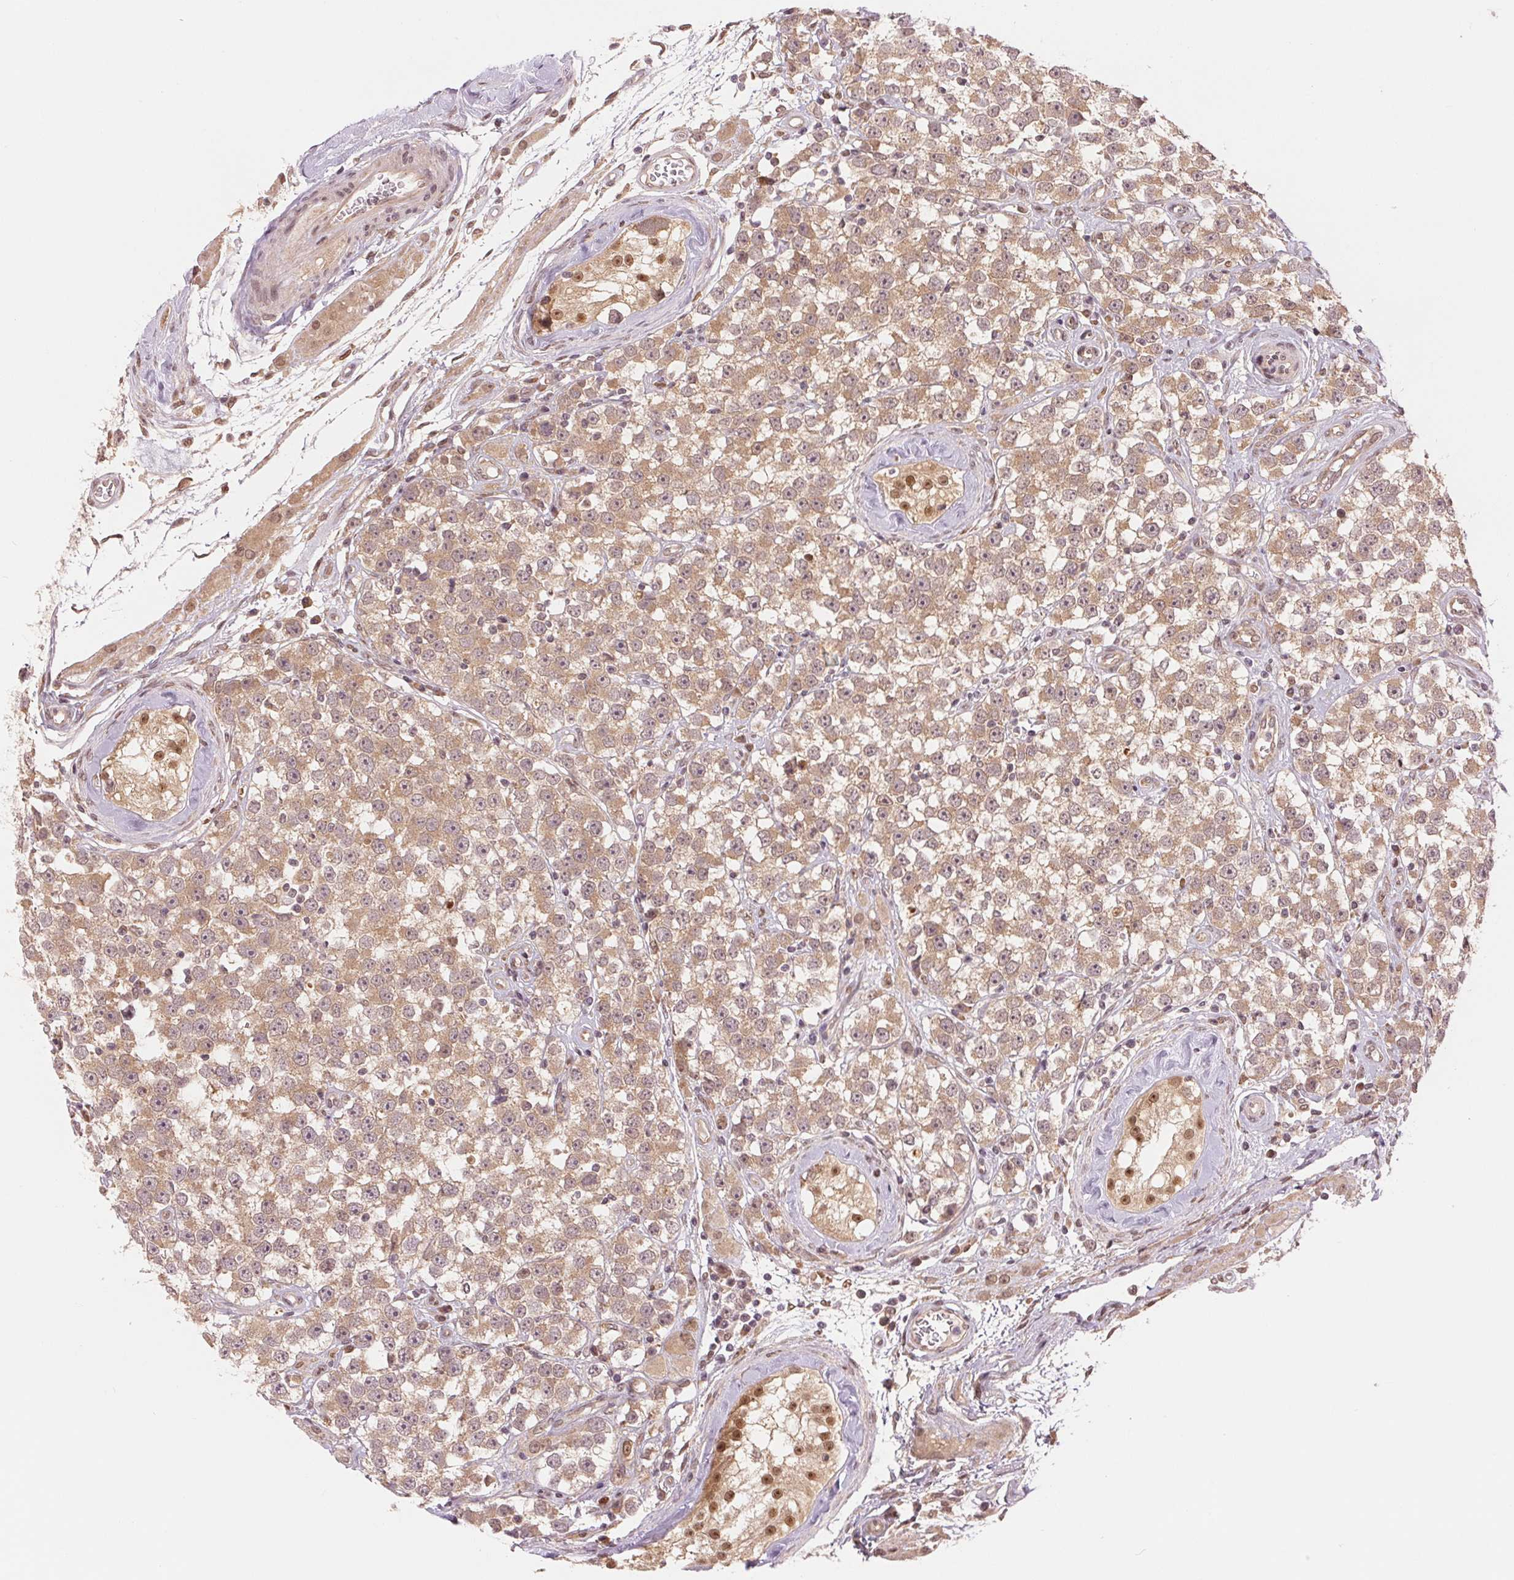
{"staining": {"intensity": "weak", "quantity": ">75%", "location": "cytoplasmic/membranous"}, "tissue": "testis cancer", "cell_type": "Tumor cells", "image_type": "cancer", "snomed": [{"axis": "morphology", "description": "Seminoma, NOS"}, {"axis": "topography", "description": "Testis"}], "caption": "Seminoma (testis) stained with a brown dye reveals weak cytoplasmic/membranous positive expression in about >75% of tumor cells.", "gene": "ERI3", "patient": {"sex": "male", "age": 34}}